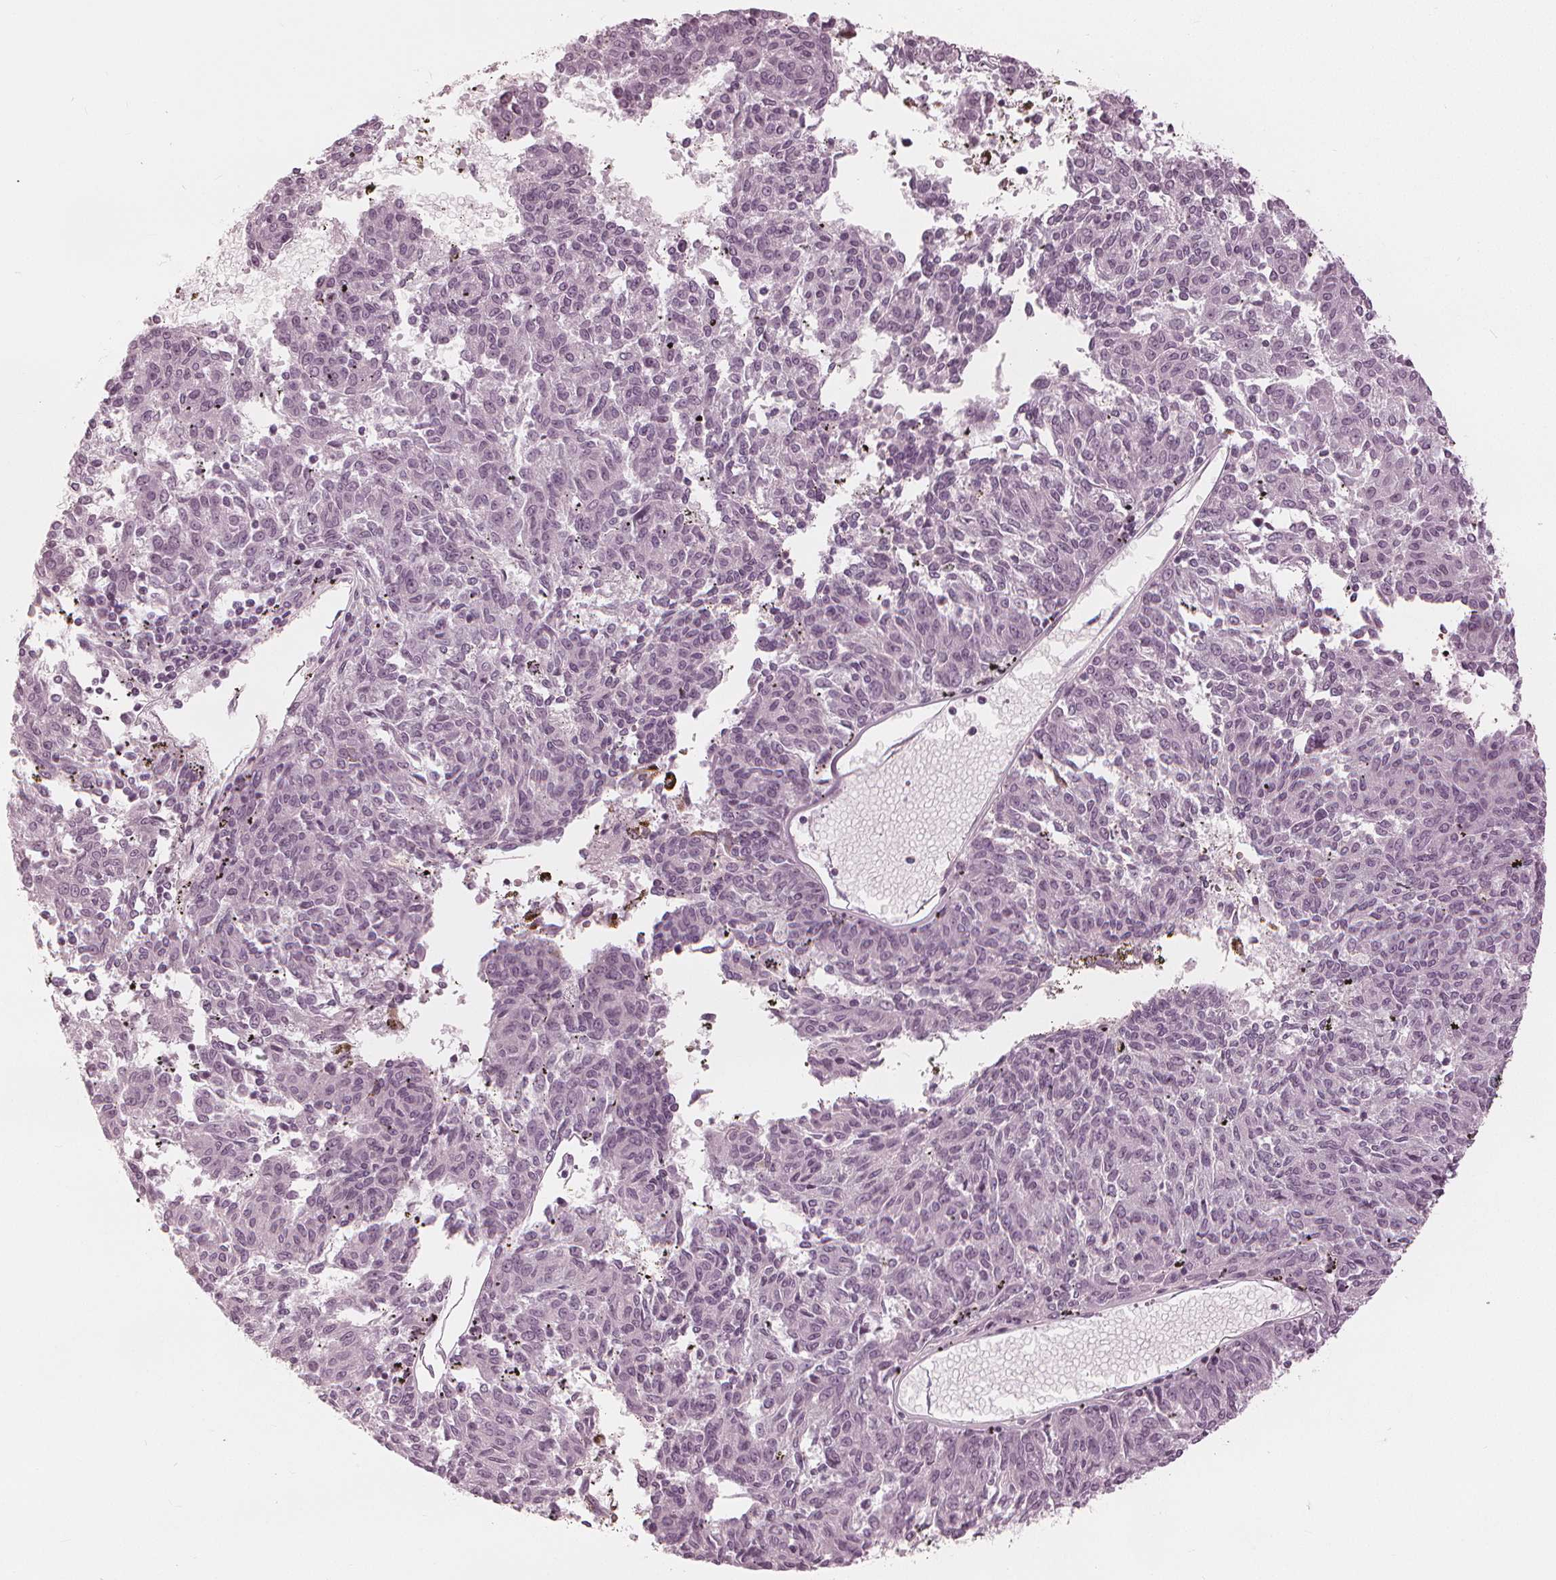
{"staining": {"intensity": "negative", "quantity": "none", "location": "none"}, "tissue": "melanoma", "cell_type": "Tumor cells", "image_type": "cancer", "snomed": [{"axis": "morphology", "description": "Malignant melanoma, NOS"}, {"axis": "topography", "description": "Skin"}], "caption": "This is a micrograph of immunohistochemistry staining of melanoma, which shows no expression in tumor cells.", "gene": "PAEP", "patient": {"sex": "female", "age": 72}}